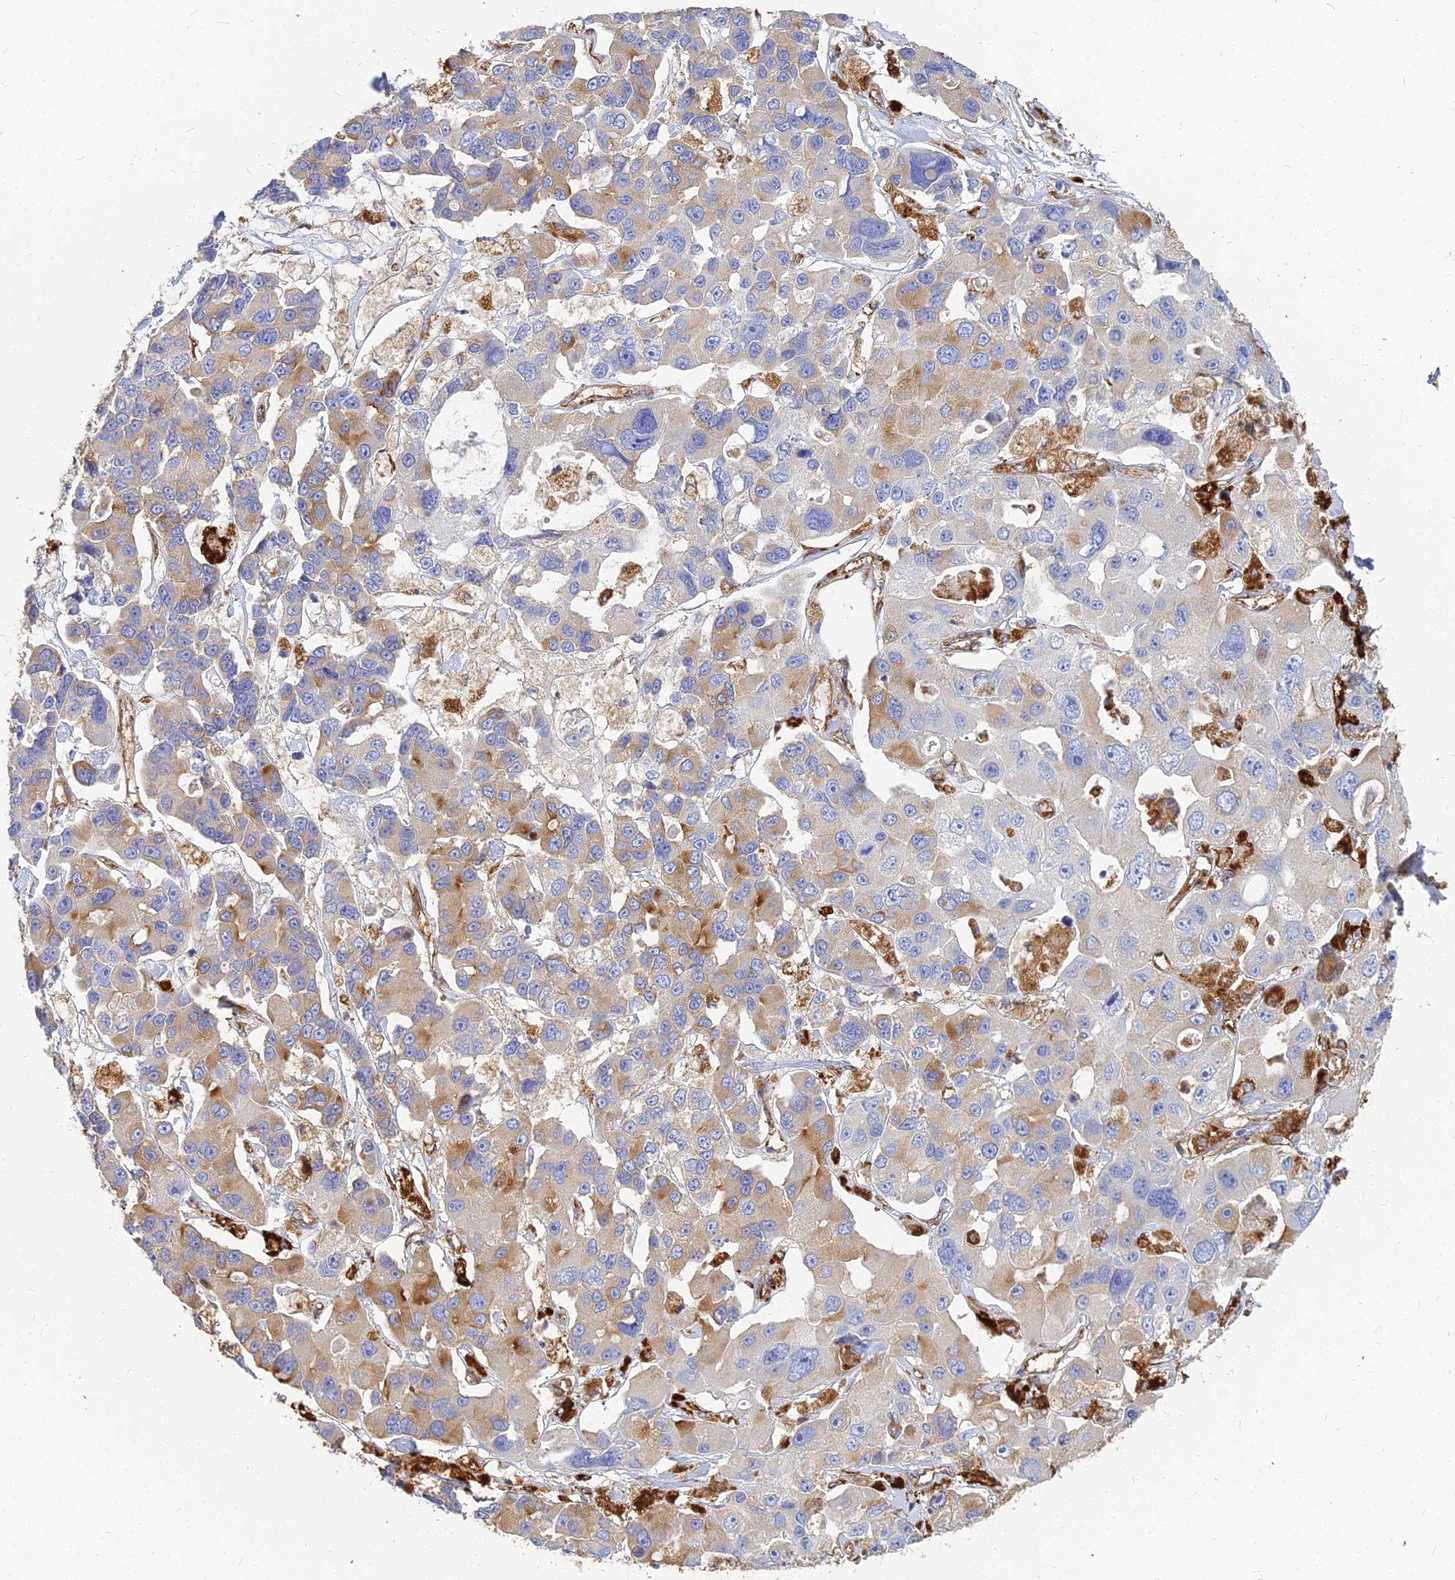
{"staining": {"intensity": "moderate", "quantity": "25%-75%", "location": "cytoplasmic/membranous"}, "tissue": "lung cancer", "cell_type": "Tumor cells", "image_type": "cancer", "snomed": [{"axis": "morphology", "description": "Adenocarcinoma, NOS"}, {"axis": "topography", "description": "Lung"}], "caption": "This is an image of immunohistochemistry (IHC) staining of adenocarcinoma (lung), which shows moderate staining in the cytoplasmic/membranous of tumor cells.", "gene": "VAT1", "patient": {"sex": "female", "age": 54}}